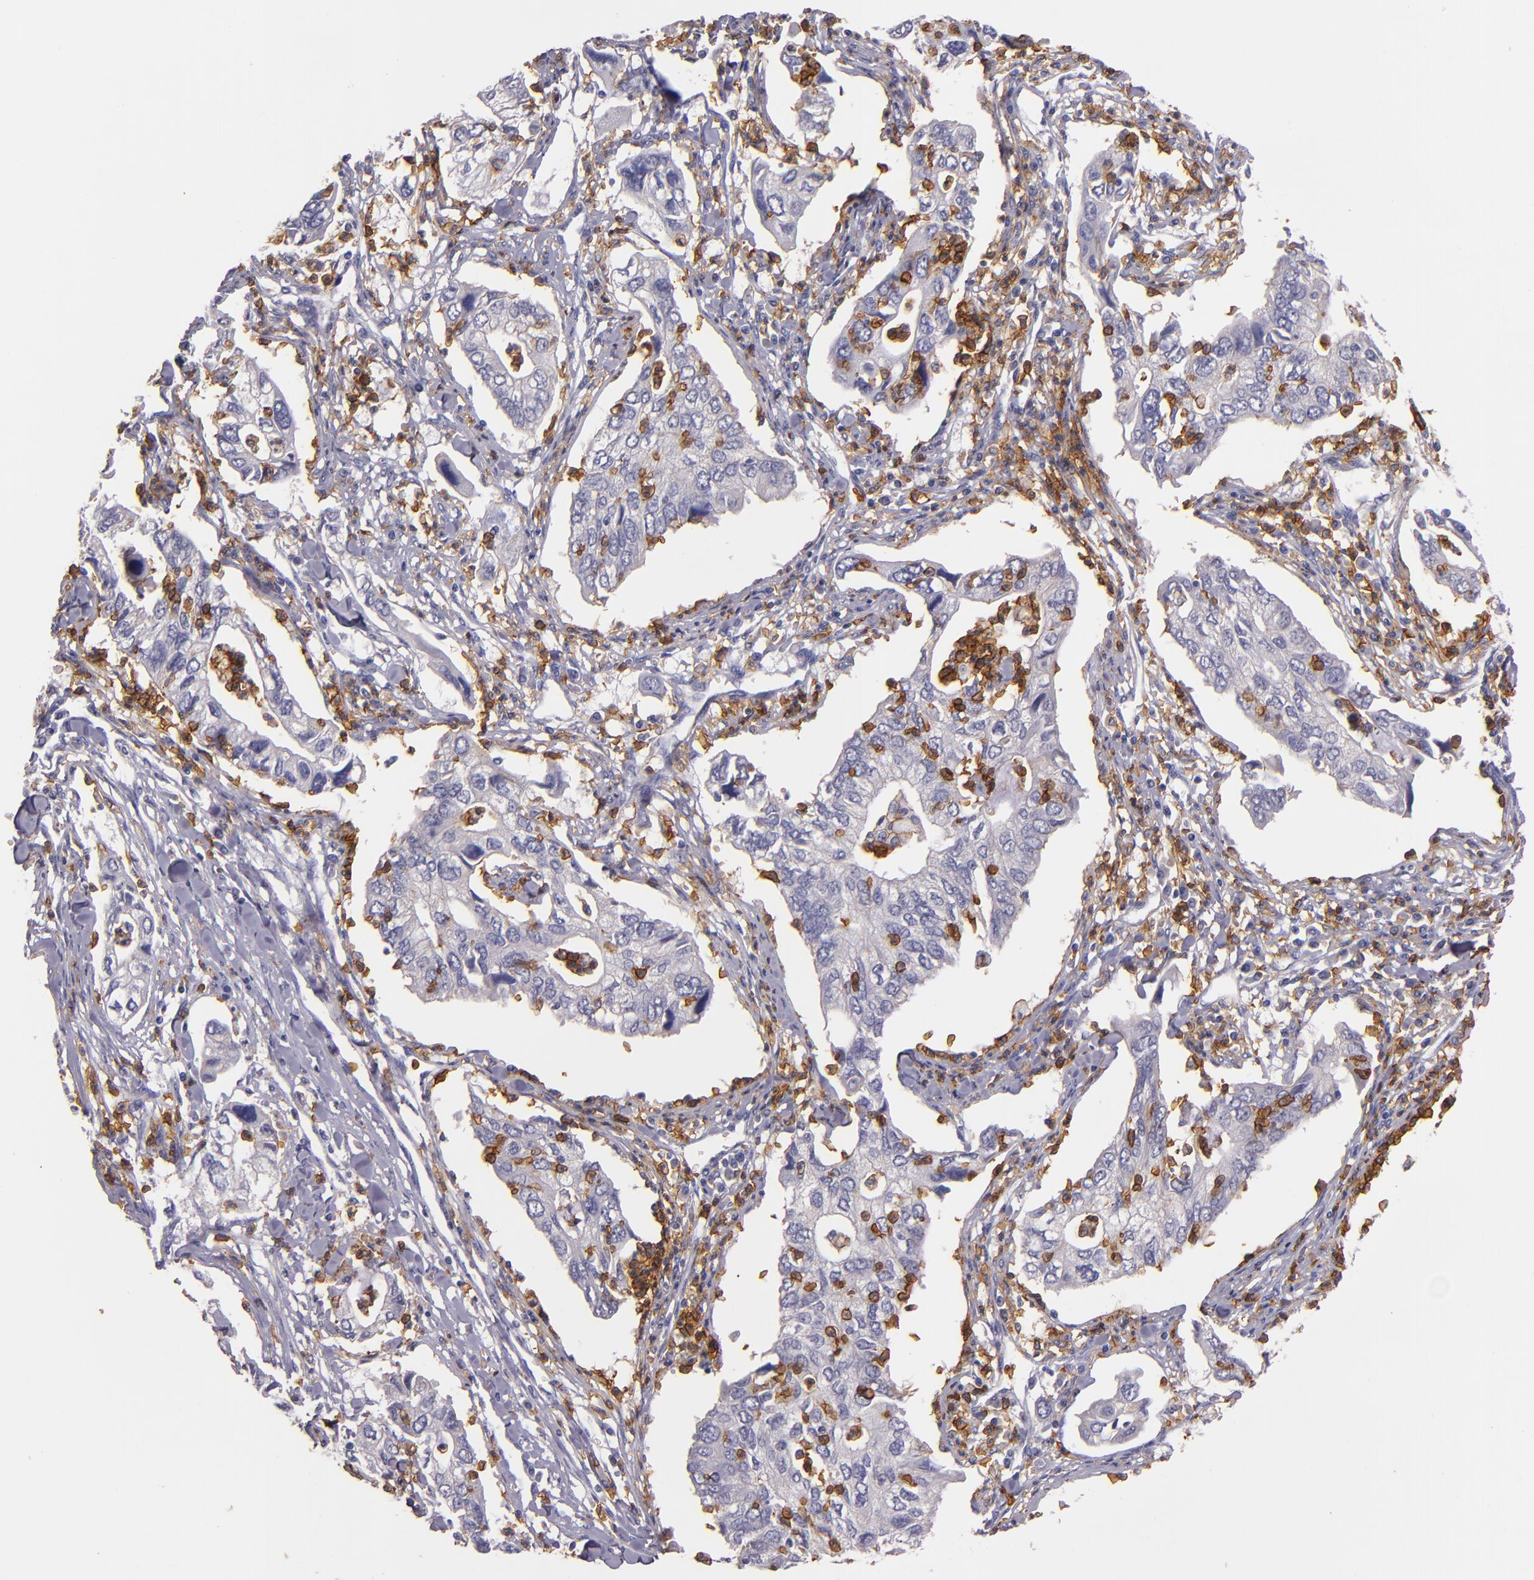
{"staining": {"intensity": "negative", "quantity": "none", "location": "none"}, "tissue": "lung cancer", "cell_type": "Tumor cells", "image_type": "cancer", "snomed": [{"axis": "morphology", "description": "Adenocarcinoma, NOS"}, {"axis": "topography", "description": "Lung"}], "caption": "IHC histopathology image of human lung adenocarcinoma stained for a protein (brown), which exhibits no expression in tumor cells.", "gene": "C5AR1", "patient": {"sex": "male", "age": 48}}